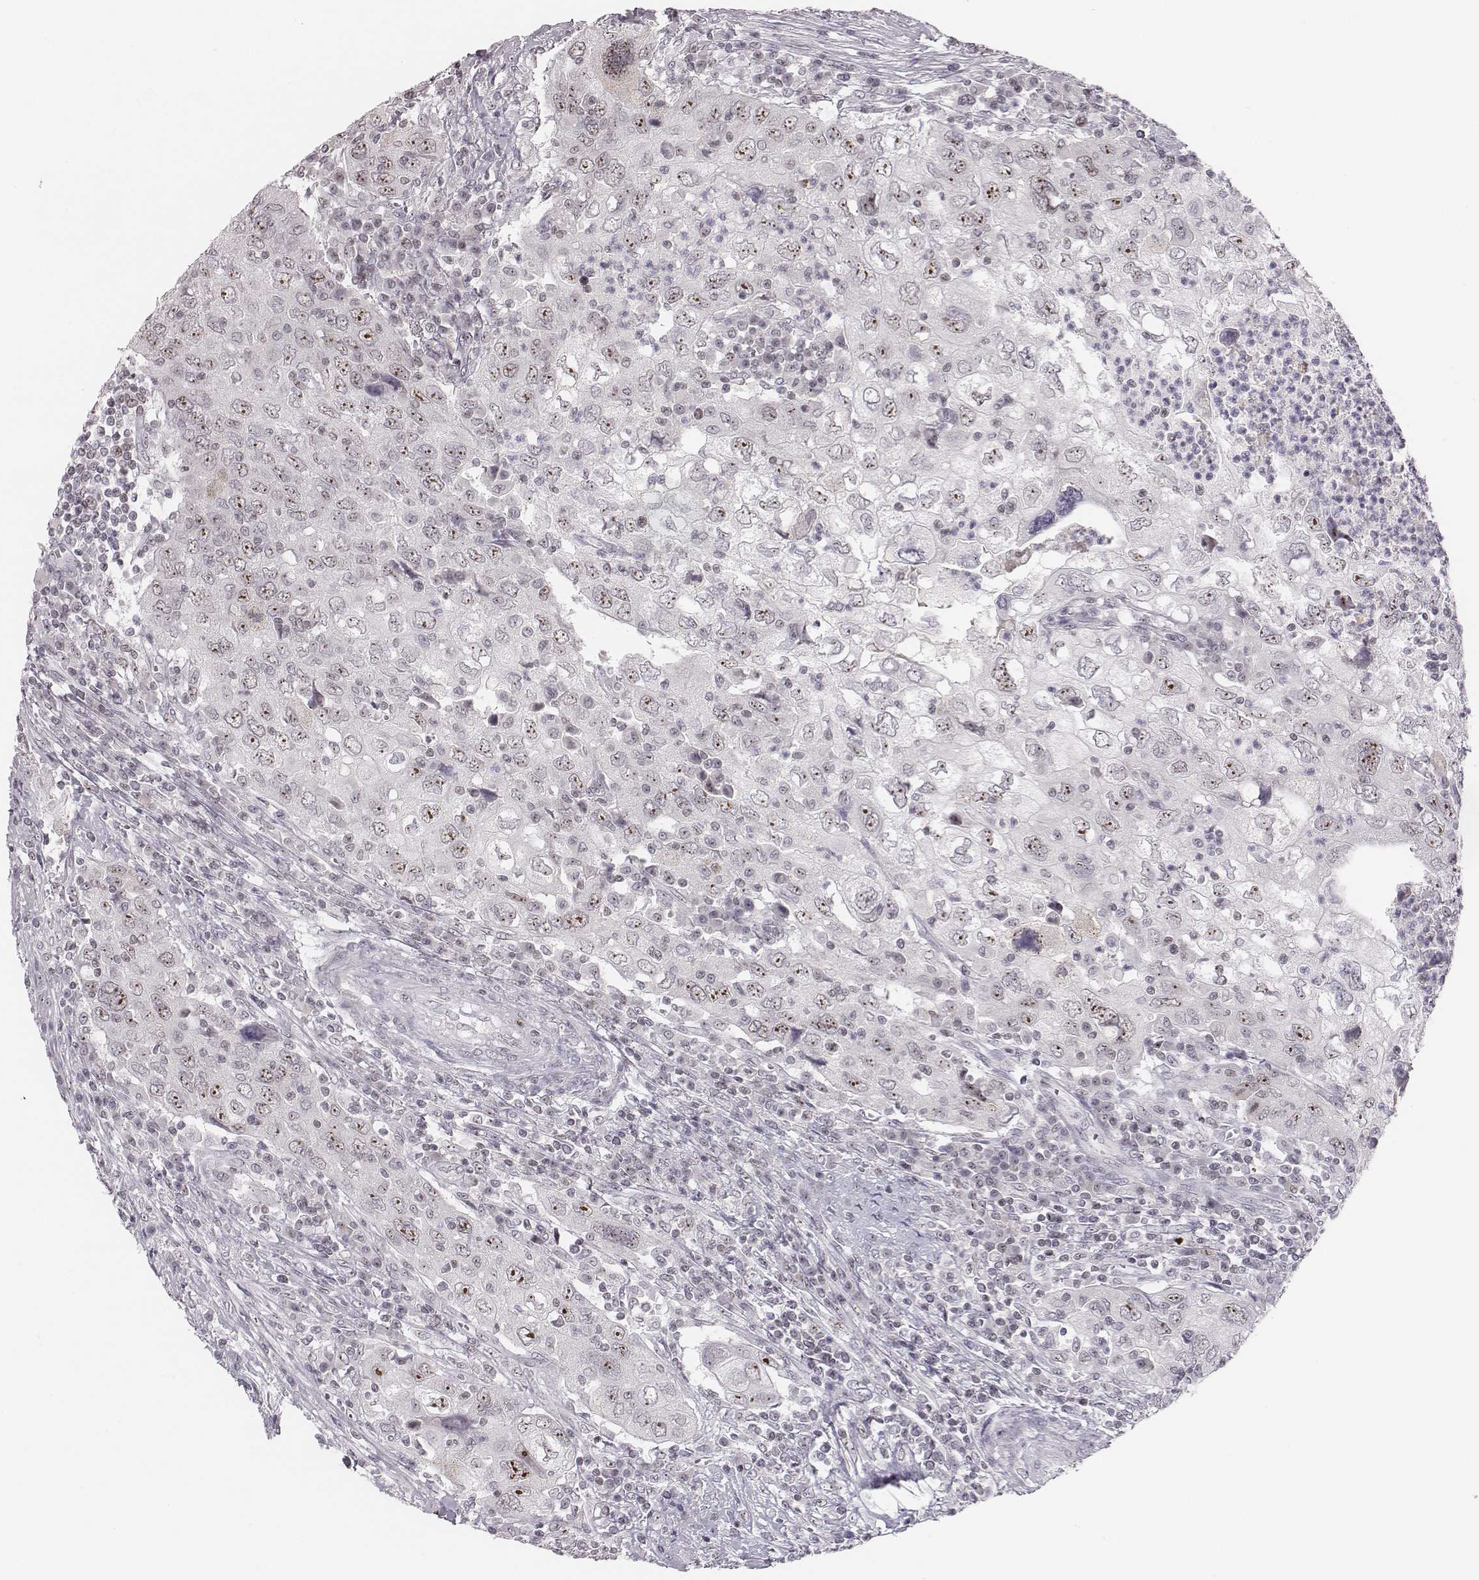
{"staining": {"intensity": "strong", "quantity": "25%-75%", "location": "nuclear"}, "tissue": "urothelial cancer", "cell_type": "Tumor cells", "image_type": "cancer", "snomed": [{"axis": "morphology", "description": "Urothelial carcinoma, High grade"}, {"axis": "topography", "description": "Urinary bladder"}], "caption": "Immunohistochemistry of human urothelial cancer displays high levels of strong nuclear positivity in about 25%-75% of tumor cells.", "gene": "NIFK", "patient": {"sex": "male", "age": 76}}